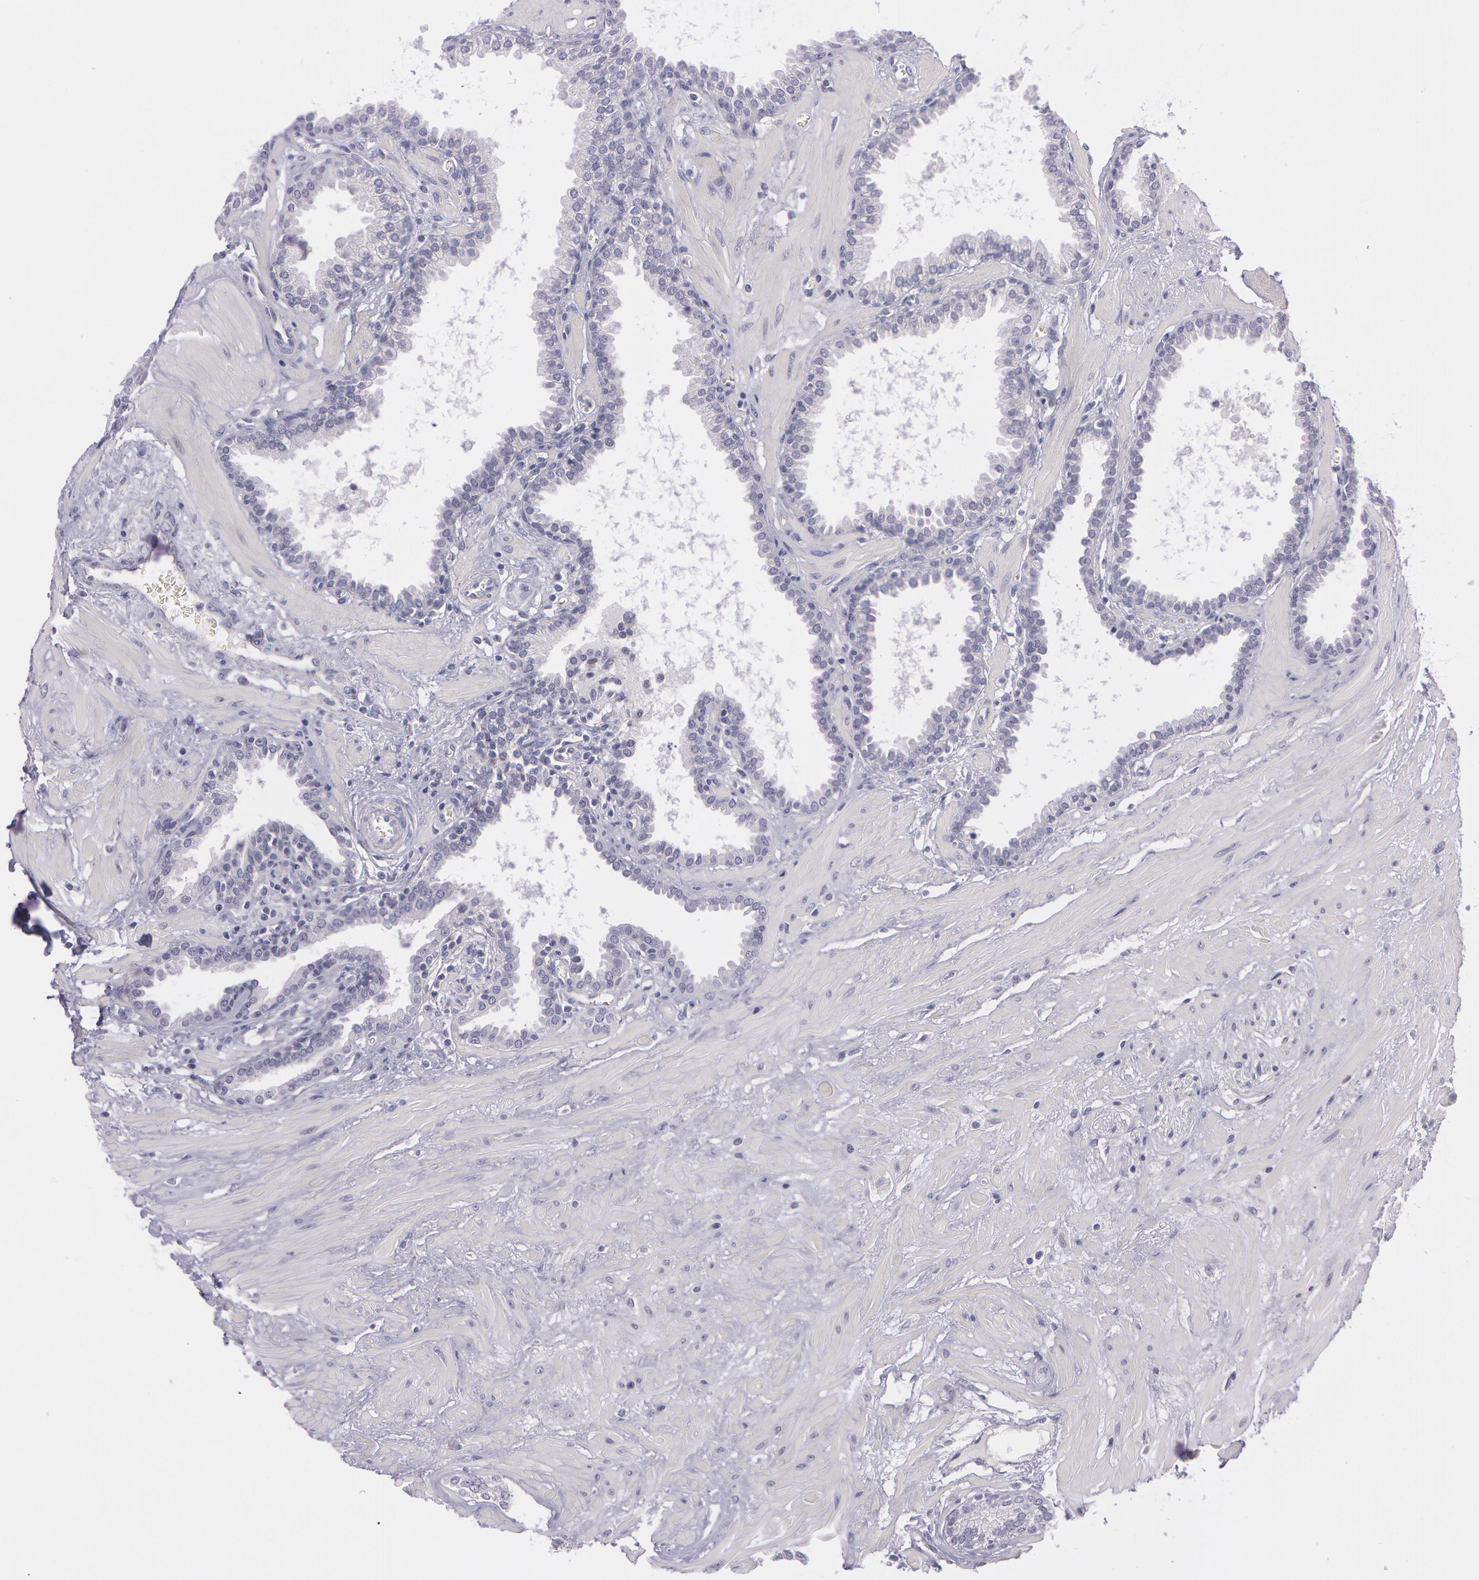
{"staining": {"intensity": "negative", "quantity": "none", "location": "none"}, "tissue": "prostate", "cell_type": "Glandular cells", "image_type": "normal", "snomed": [{"axis": "morphology", "description": "Normal tissue, NOS"}, {"axis": "topography", "description": "Prostate"}], "caption": "Immunohistochemistry histopathology image of benign prostate: human prostate stained with DAB (3,3'-diaminobenzidine) displays no significant protein staining in glandular cells. The staining was performed using DAB (3,3'-diaminobenzidine) to visualize the protein expression in brown, while the nuclei were stained in blue with hematoxylin (Magnification: 20x).", "gene": "IL1RN", "patient": {"sex": "male", "age": 64}}